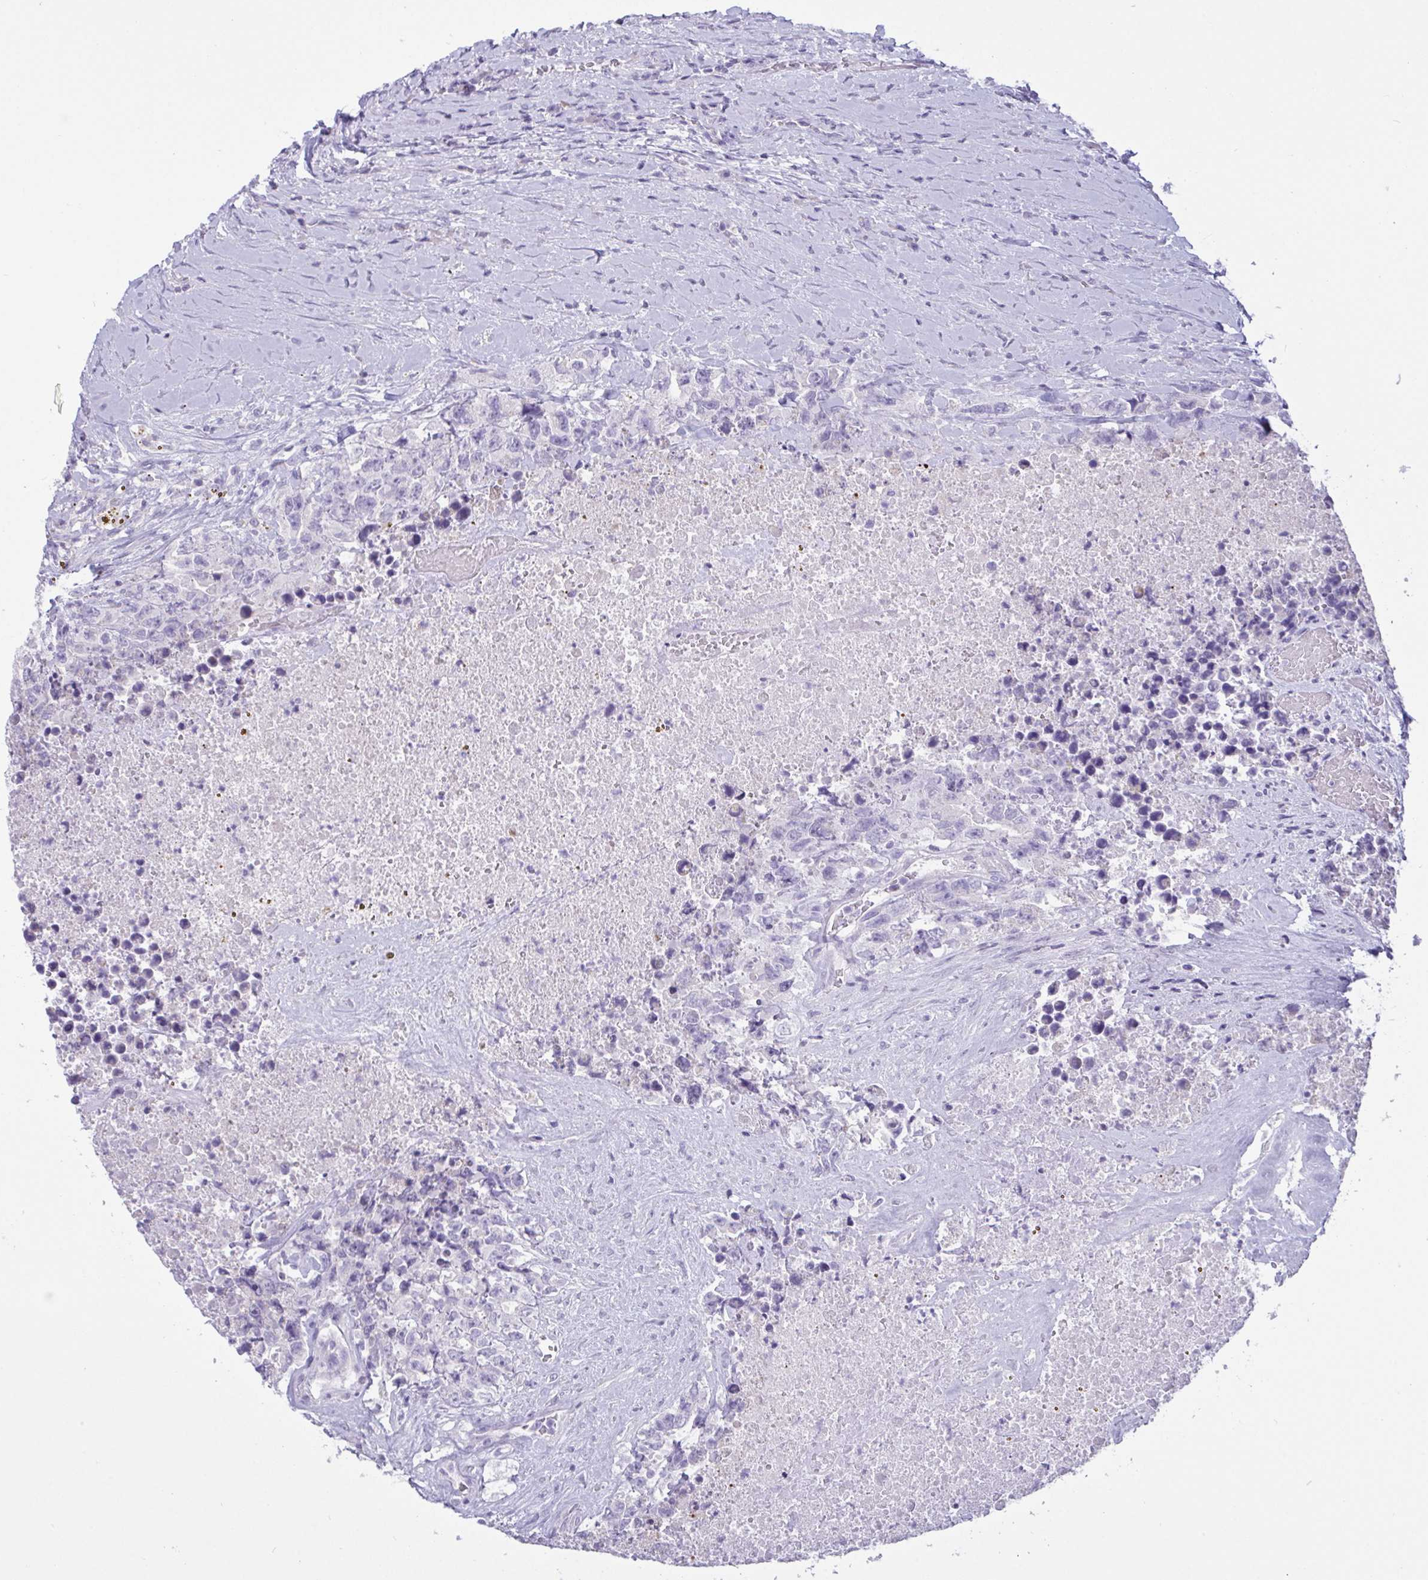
{"staining": {"intensity": "negative", "quantity": "none", "location": "none"}, "tissue": "testis cancer", "cell_type": "Tumor cells", "image_type": "cancer", "snomed": [{"axis": "morphology", "description": "Carcinoma, Embryonal, NOS"}, {"axis": "topography", "description": "Testis"}], "caption": "Immunohistochemistry (IHC) of human embryonal carcinoma (testis) reveals no positivity in tumor cells.", "gene": "C4orf33", "patient": {"sex": "male", "age": 24}}